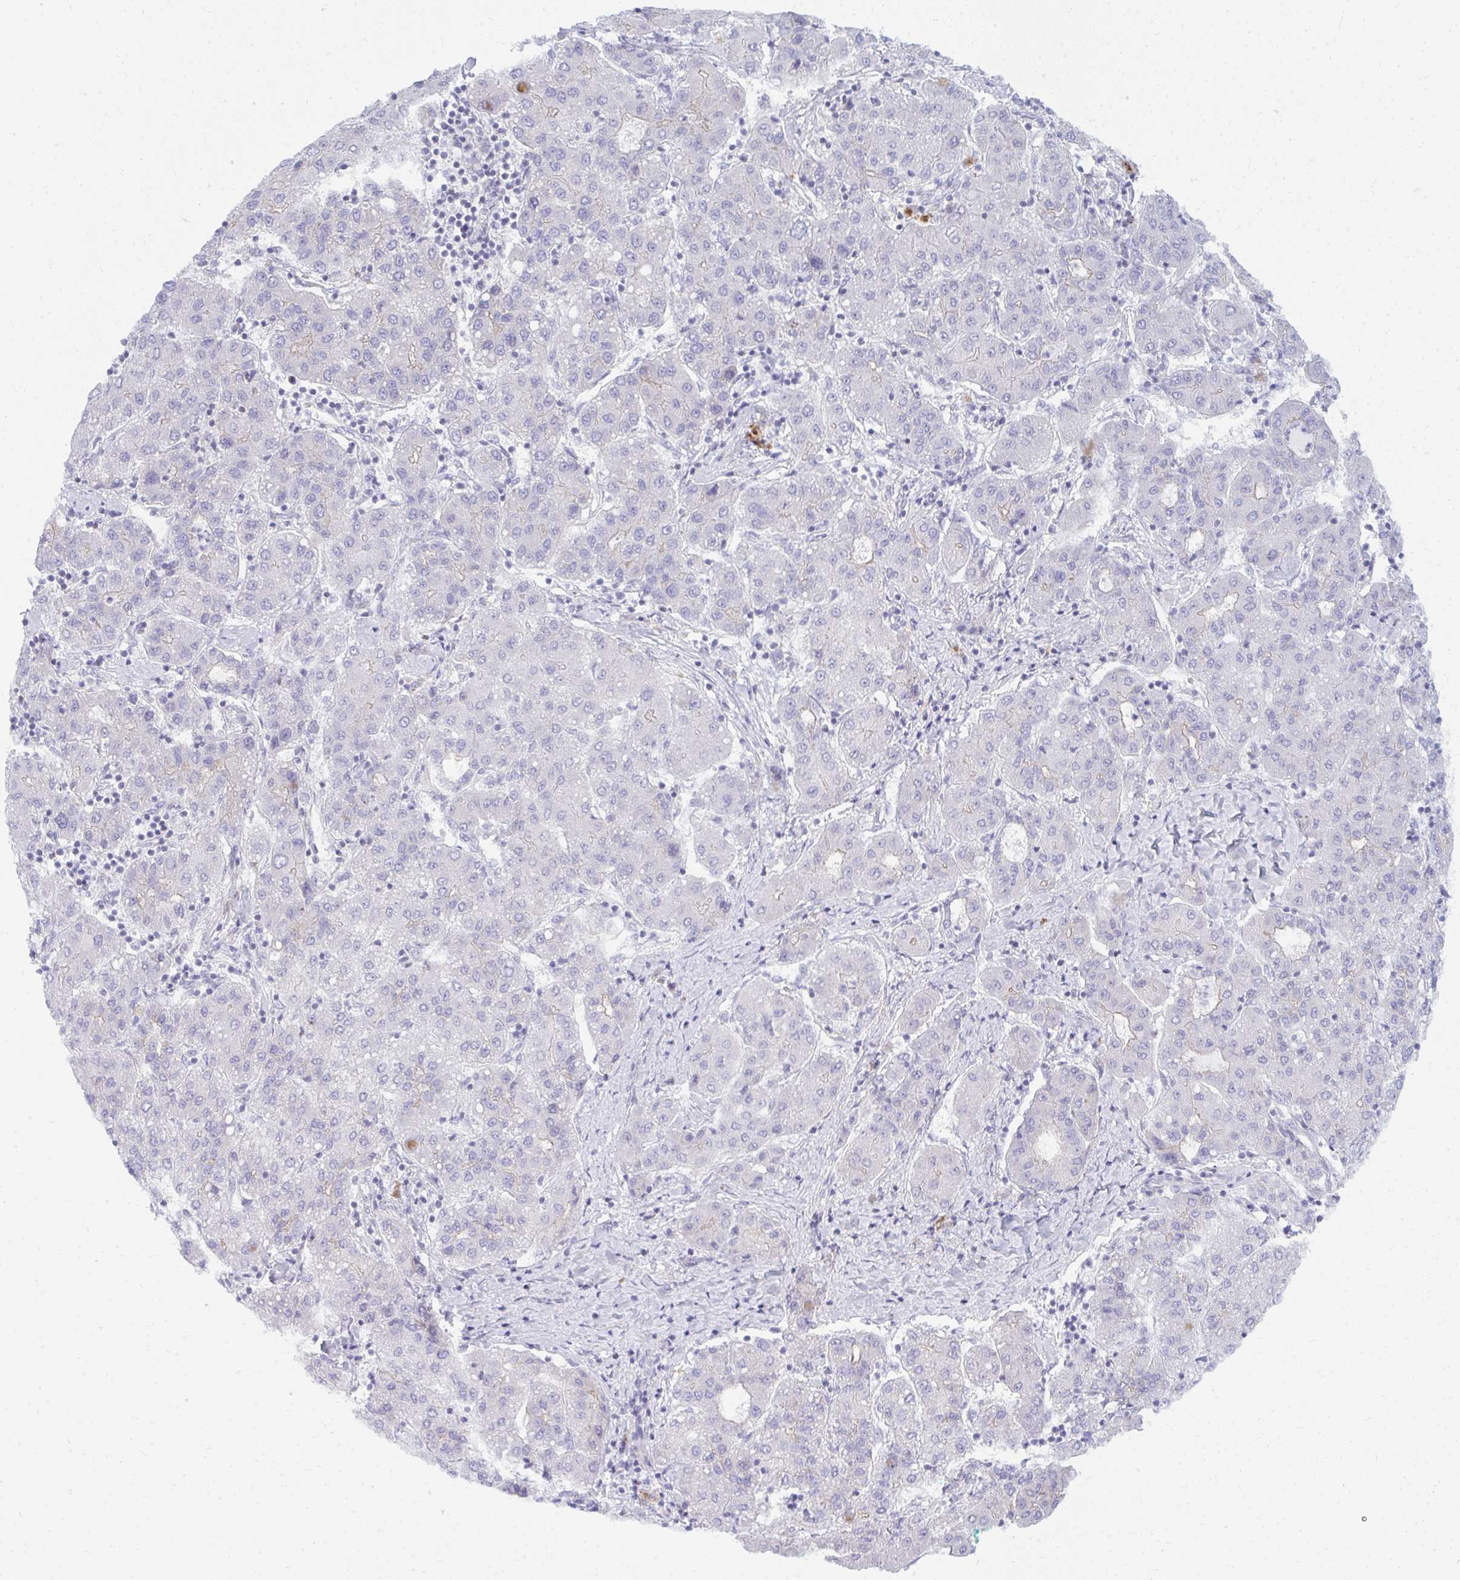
{"staining": {"intensity": "negative", "quantity": "none", "location": "none"}, "tissue": "liver cancer", "cell_type": "Tumor cells", "image_type": "cancer", "snomed": [{"axis": "morphology", "description": "Carcinoma, Hepatocellular, NOS"}, {"axis": "topography", "description": "Liver"}], "caption": "Immunohistochemical staining of human liver cancer (hepatocellular carcinoma) shows no significant staining in tumor cells.", "gene": "TSPEAR", "patient": {"sex": "male", "age": 65}}